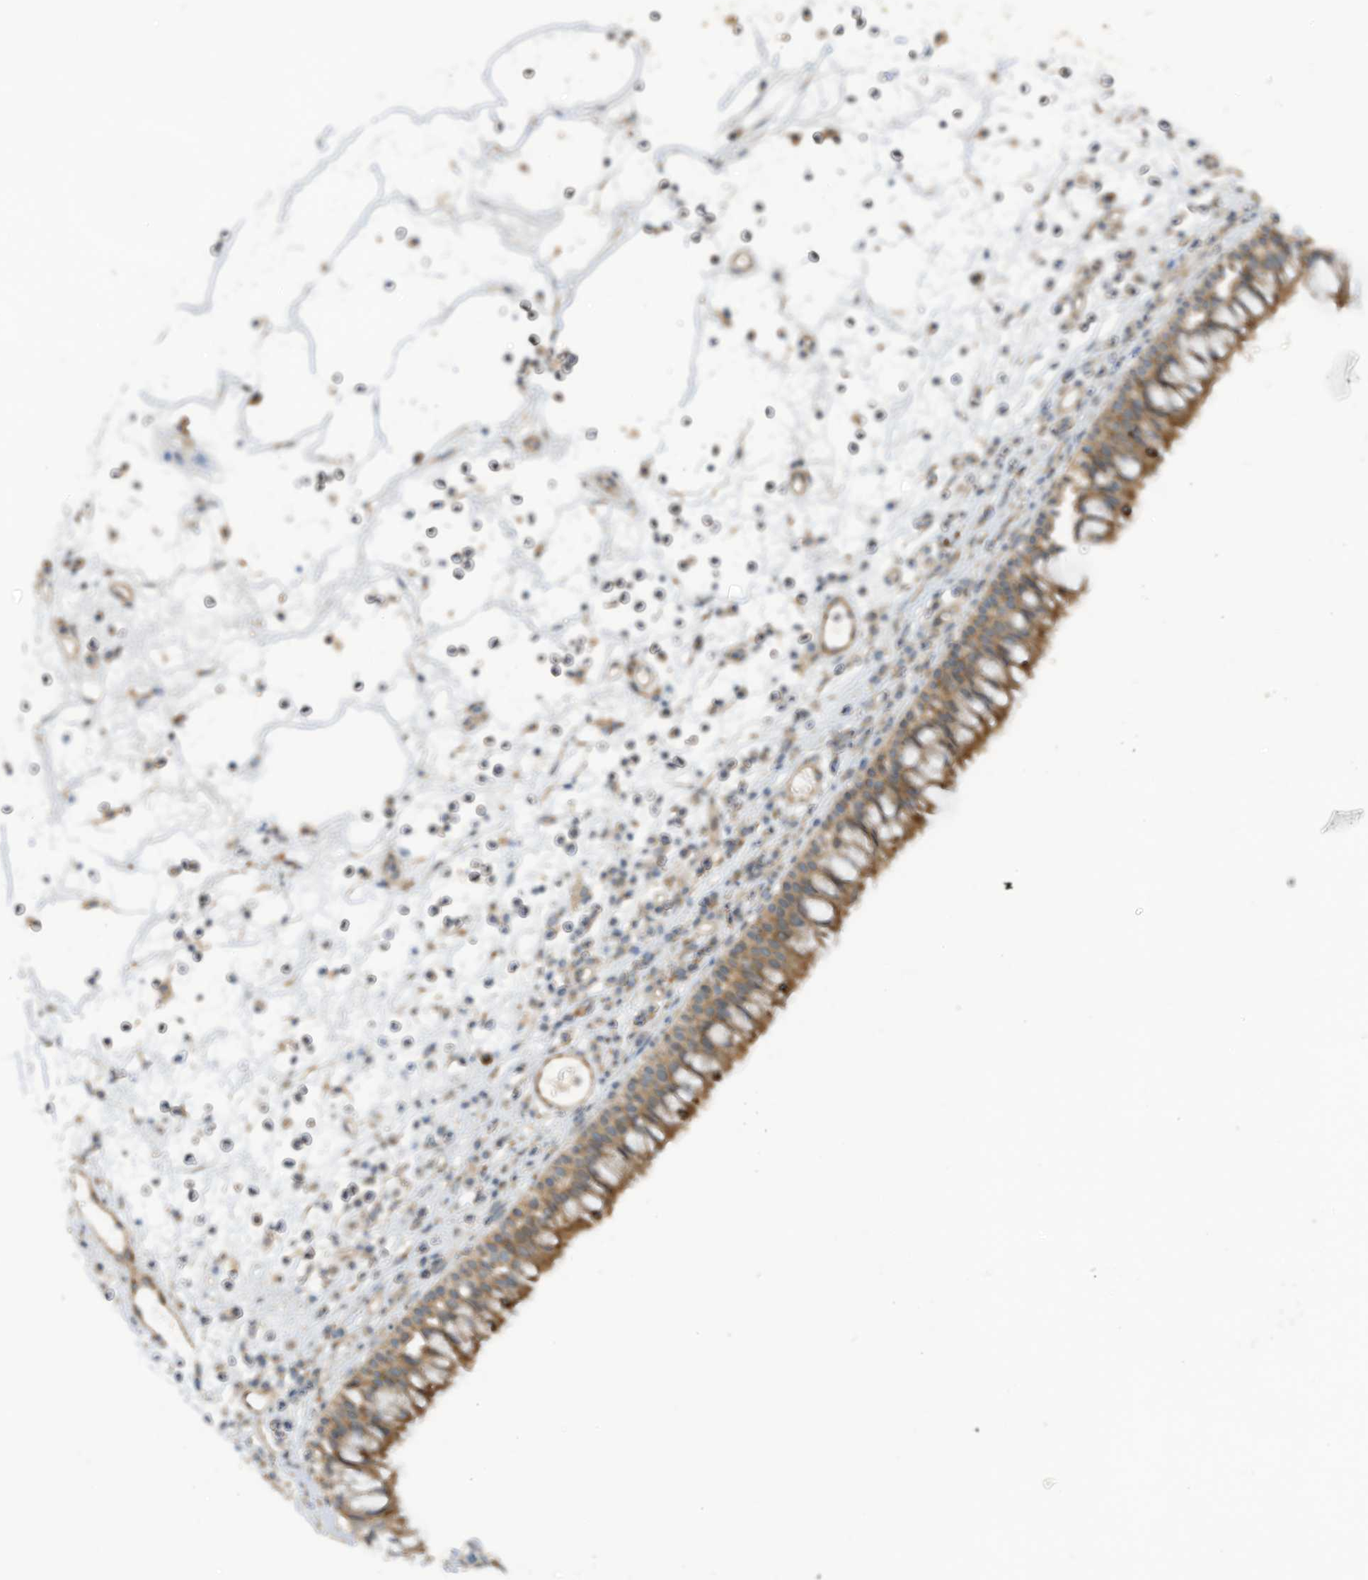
{"staining": {"intensity": "moderate", "quantity": "25%-75%", "location": "cytoplasmic/membranous"}, "tissue": "nasopharynx", "cell_type": "Respiratory epithelial cells", "image_type": "normal", "snomed": [{"axis": "morphology", "description": "Normal tissue, NOS"}, {"axis": "morphology", "description": "Inflammation, NOS"}, {"axis": "morphology", "description": "Malignant melanoma, Metastatic site"}, {"axis": "topography", "description": "Nasopharynx"}], "caption": "Immunohistochemistry photomicrograph of normal nasopharynx: nasopharynx stained using immunohistochemistry (IHC) exhibits medium levels of moderate protein expression localized specifically in the cytoplasmic/membranous of respiratory epithelial cells, appearing as a cytoplasmic/membranous brown color.", "gene": "SCGB1D2", "patient": {"sex": "male", "age": 70}}